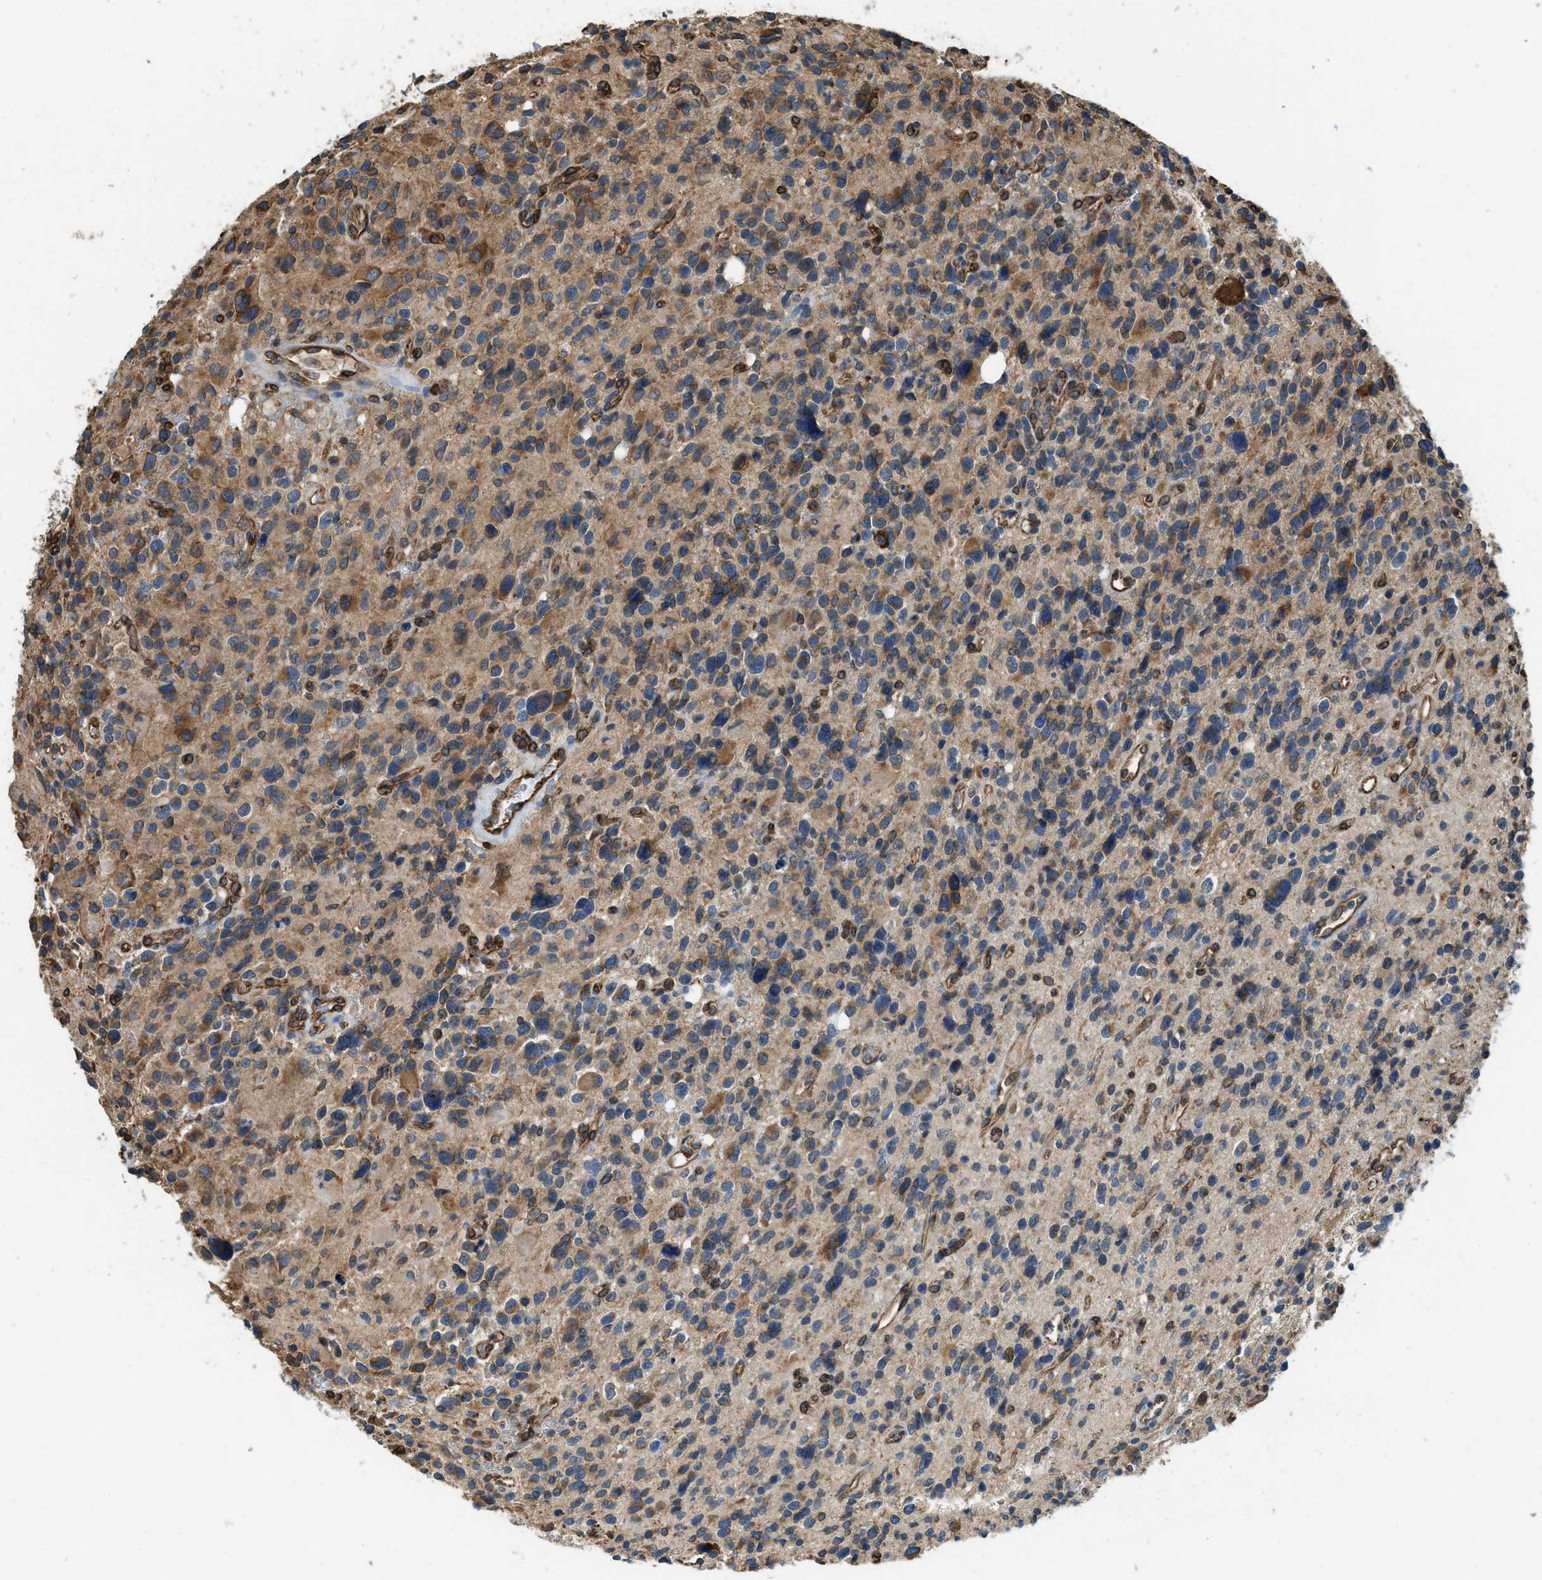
{"staining": {"intensity": "moderate", "quantity": ">75%", "location": "cytoplasmic/membranous"}, "tissue": "glioma", "cell_type": "Tumor cells", "image_type": "cancer", "snomed": [{"axis": "morphology", "description": "Glioma, malignant, High grade"}, {"axis": "topography", "description": "Brain"}], "caption": "Tumor cells demonstrate medium levels of moderate cytoplasmic/membranous staining in about >75% of cells in glioma.", "gene": "BCAP31", "patient": {"sex": "male", "age": 48}}